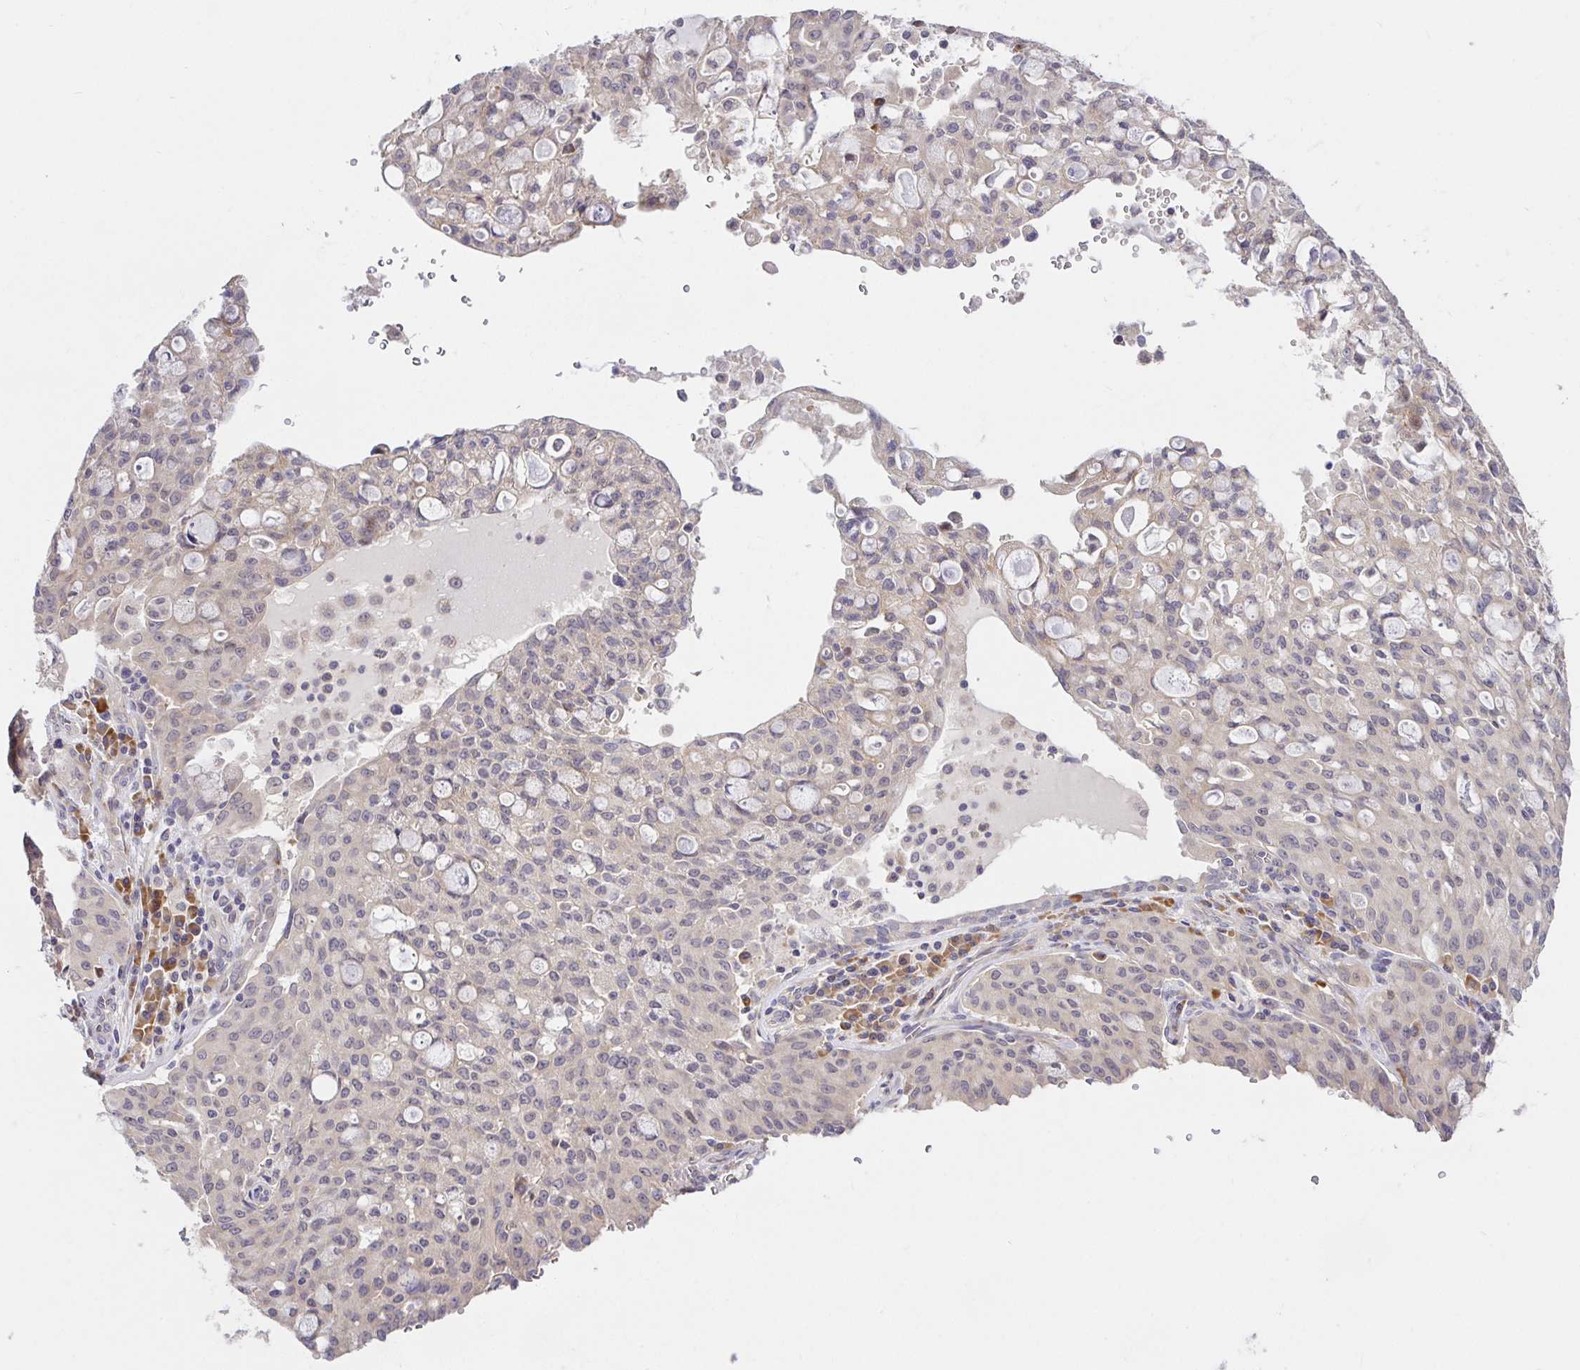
{"staining": {"intensity": "negative", "quantity": "none", "location": "none"}, "tissue": "lung cancer", "cell_type": "Tumor cells", "image_type": "cancer", "snomed": [{"axis": "morphology", "description": "Adenocarcinoma, NOS"}, {"axis": "topography", "description": "Lung"}], "caption": "An IHC photomicrograph of lung cancer (adenocarcinoma) is shown. There is no staining in tumor cells of lung cancer (adenocarcinoma).", "gene": "ZDHHC11", "patient": {"sex": "female", "age": 44}}